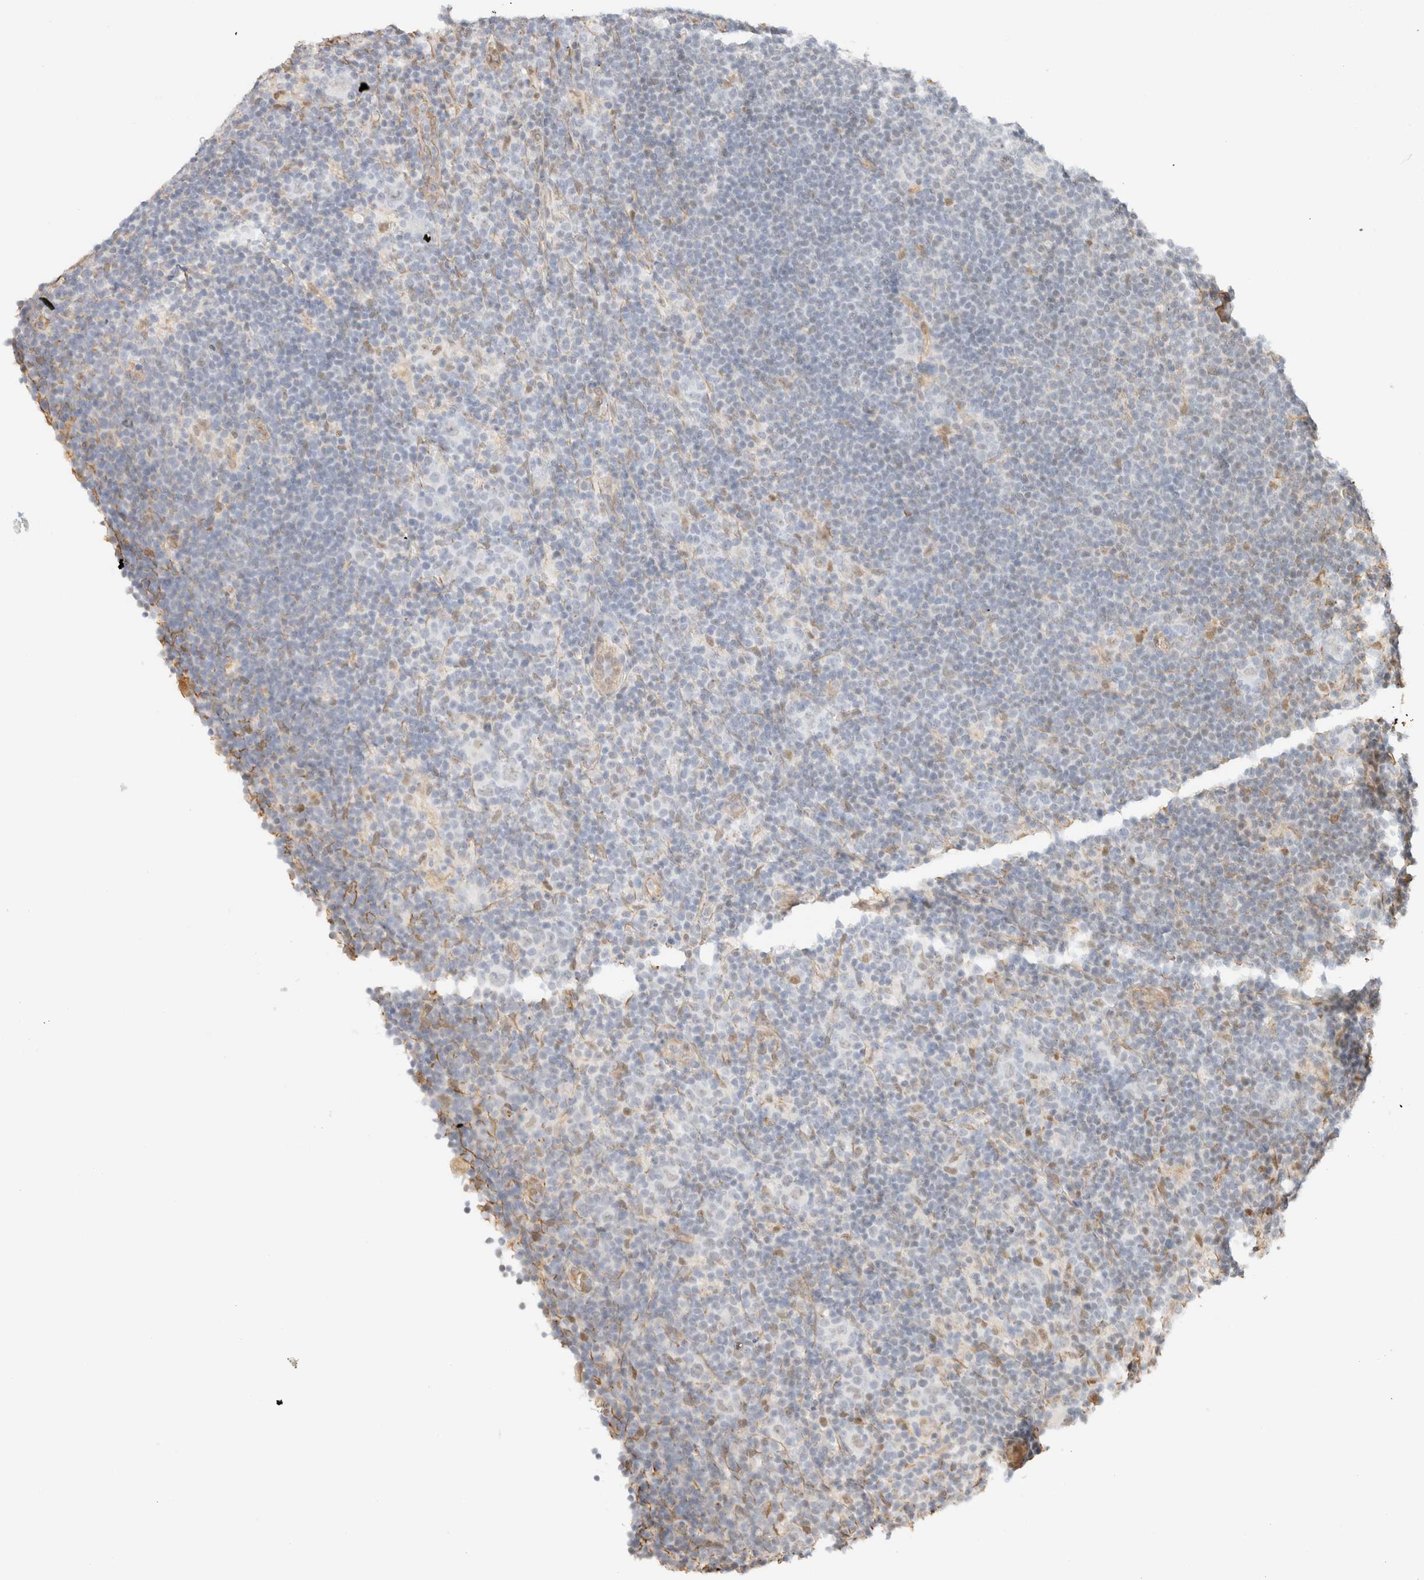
{"staining": {"intensity": "negative", "quantity": "none", "location": "none"}, "tissue": "lymphoma", "cell_type": "Tumor cells", "image_type": "cancer", "snomed": [{"axis": "morphology", "description": "Hodgkin's disease, NOS"}, {"axis": "topography", "description": "Lymph node"}], "caption": "Tumor cells are negative for brown protein staining in Hodgkin's disease.", "gene": "ARID5A", "patient": {"sex": "female", "age": 57}}